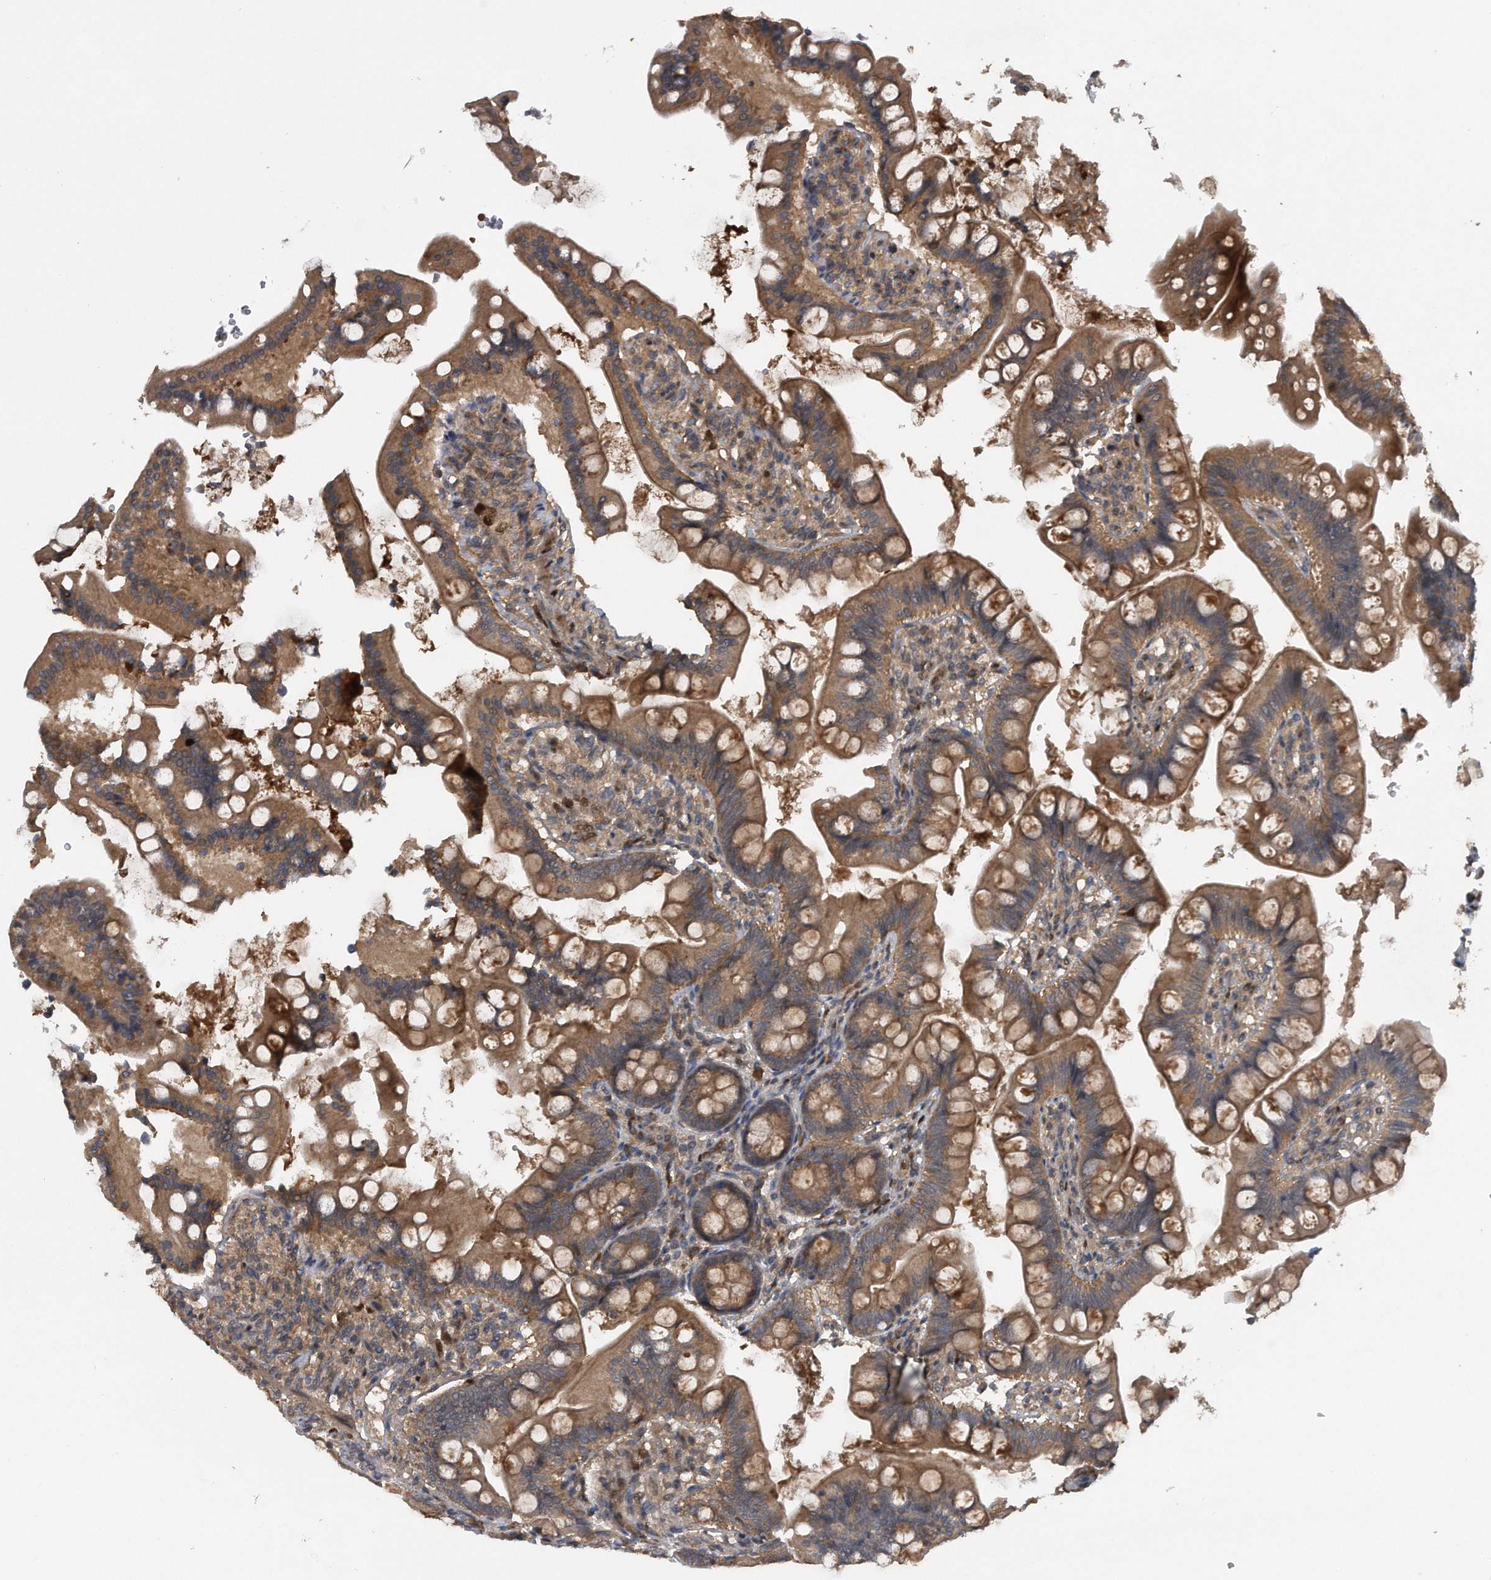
{"staining": {"intensity": "moderate", "quantity": ">75%", "location": "cytoplasmic/membranous"}, "tissue": "small intestine", "cell_type": "Glandular cells", "image_type": "normal", "snomed": [{"axis": "morphology", "description": "Normal tissue, NOS"}, {"axis": "topography", "description": "Small intestine"}], "caption": "IHC of benign small intestine reveals medium levels of moderate cytoplasmic/membranous expression in about >75% of glandular cells.", "gene": "ZNF79", "patient": {"sex": "male", "age": 7}}